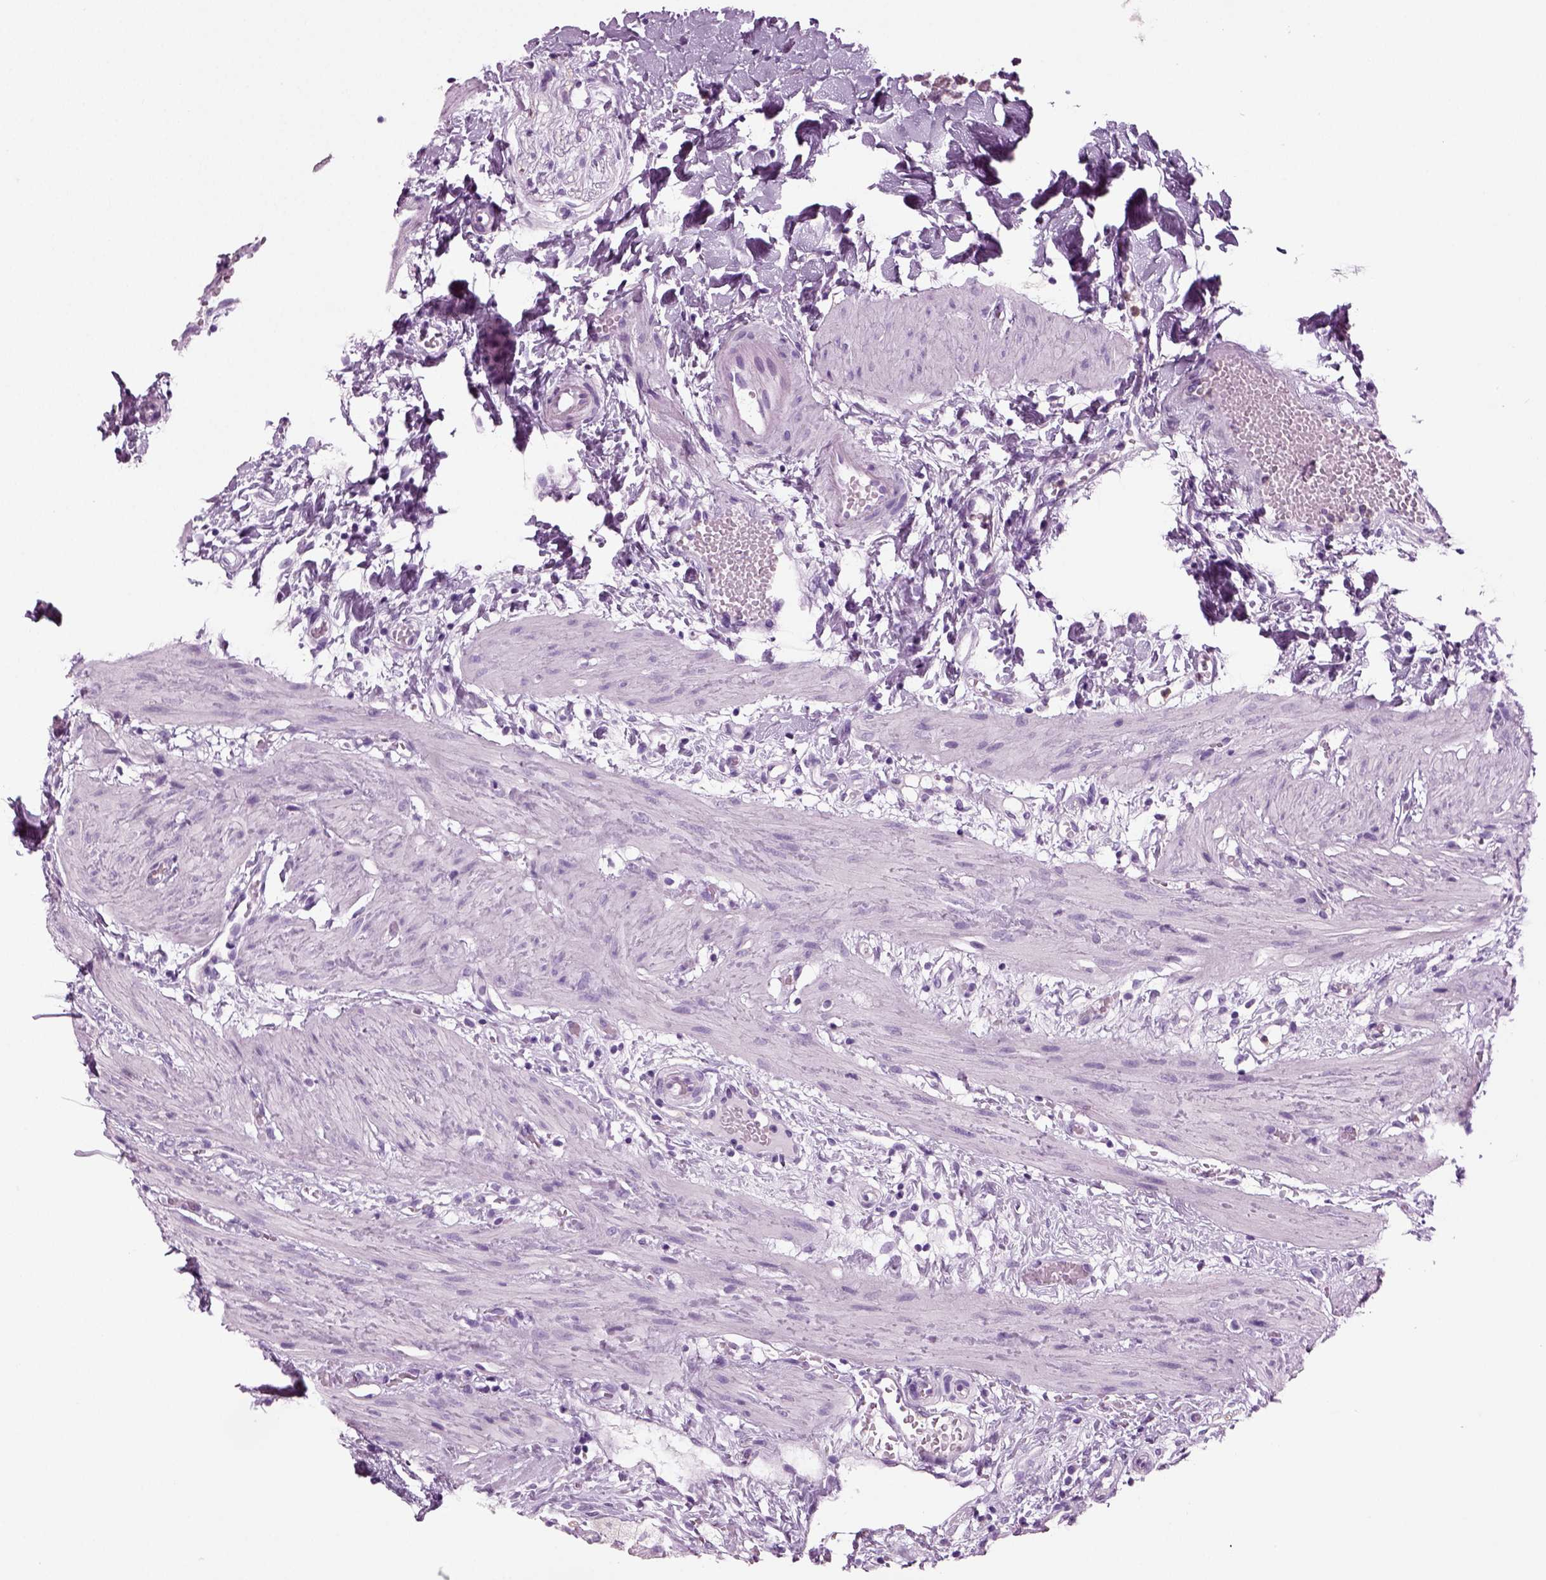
{"staining": {"intensity": "negative", "quantity": "none", "location": "none"}, "tissue": "gallbladder", "cell_type": "Glandular cells", "image_type": "normal", "snomed": [{"axis": "morphology", "description": "Normal tissue, NOS"}, {"axis": "topography", "description": "Gallbladder"}], "caption": "The image shows no staining of glandular cells in normal gallbladder. (Brightfield microscopy of DAB (3,3'-diaminobenzidine) IHC at high magnification).", "gene": "CRABP1", "patient": {"sex": "female", "age": 24}}